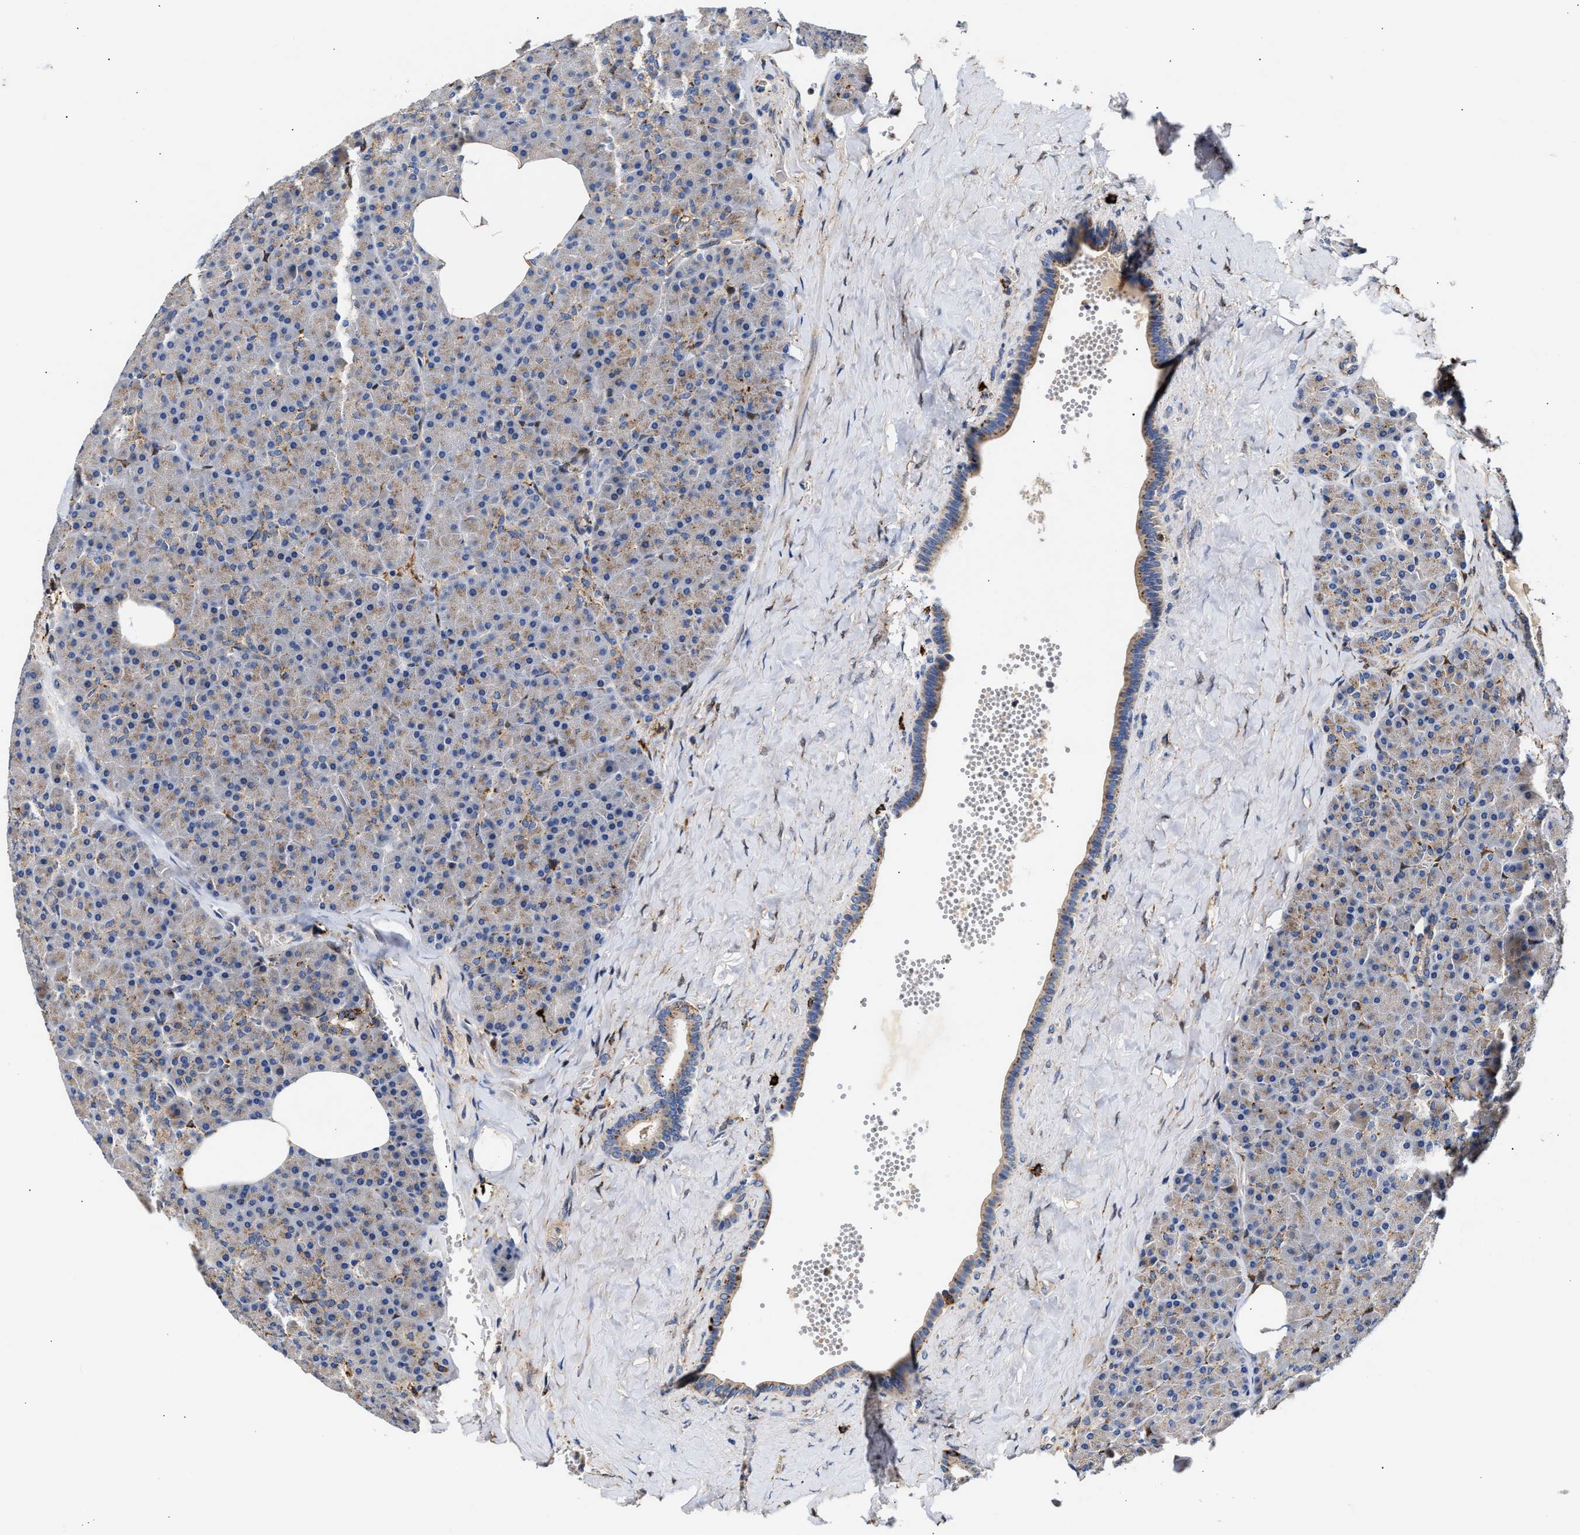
{"staining": {"intensity": "weak", "quantity": "25%-75%", "location": "cytoplasmic/membranous"}, "tissue": "pancreas", "cell_type": "Exocrine glandular cells", "image_type": "normal", "snomed": [{"axis": "morphology", "description": "Normal tissue, NOS"}, {"axis": "morphology", "description": "Carcinoid, malignant, NOS"}, {"axis": "topography", "description": "Pancreas"}], "caption": "There is low levels of weak cytoplasmic/membranous positivity in exocrine glandular cells of benign pancreas, as demonstrated by immunohistochemical staining (brown color).", "gene": "CCDC146", "patient": {"sex": "female", "age": 35}}